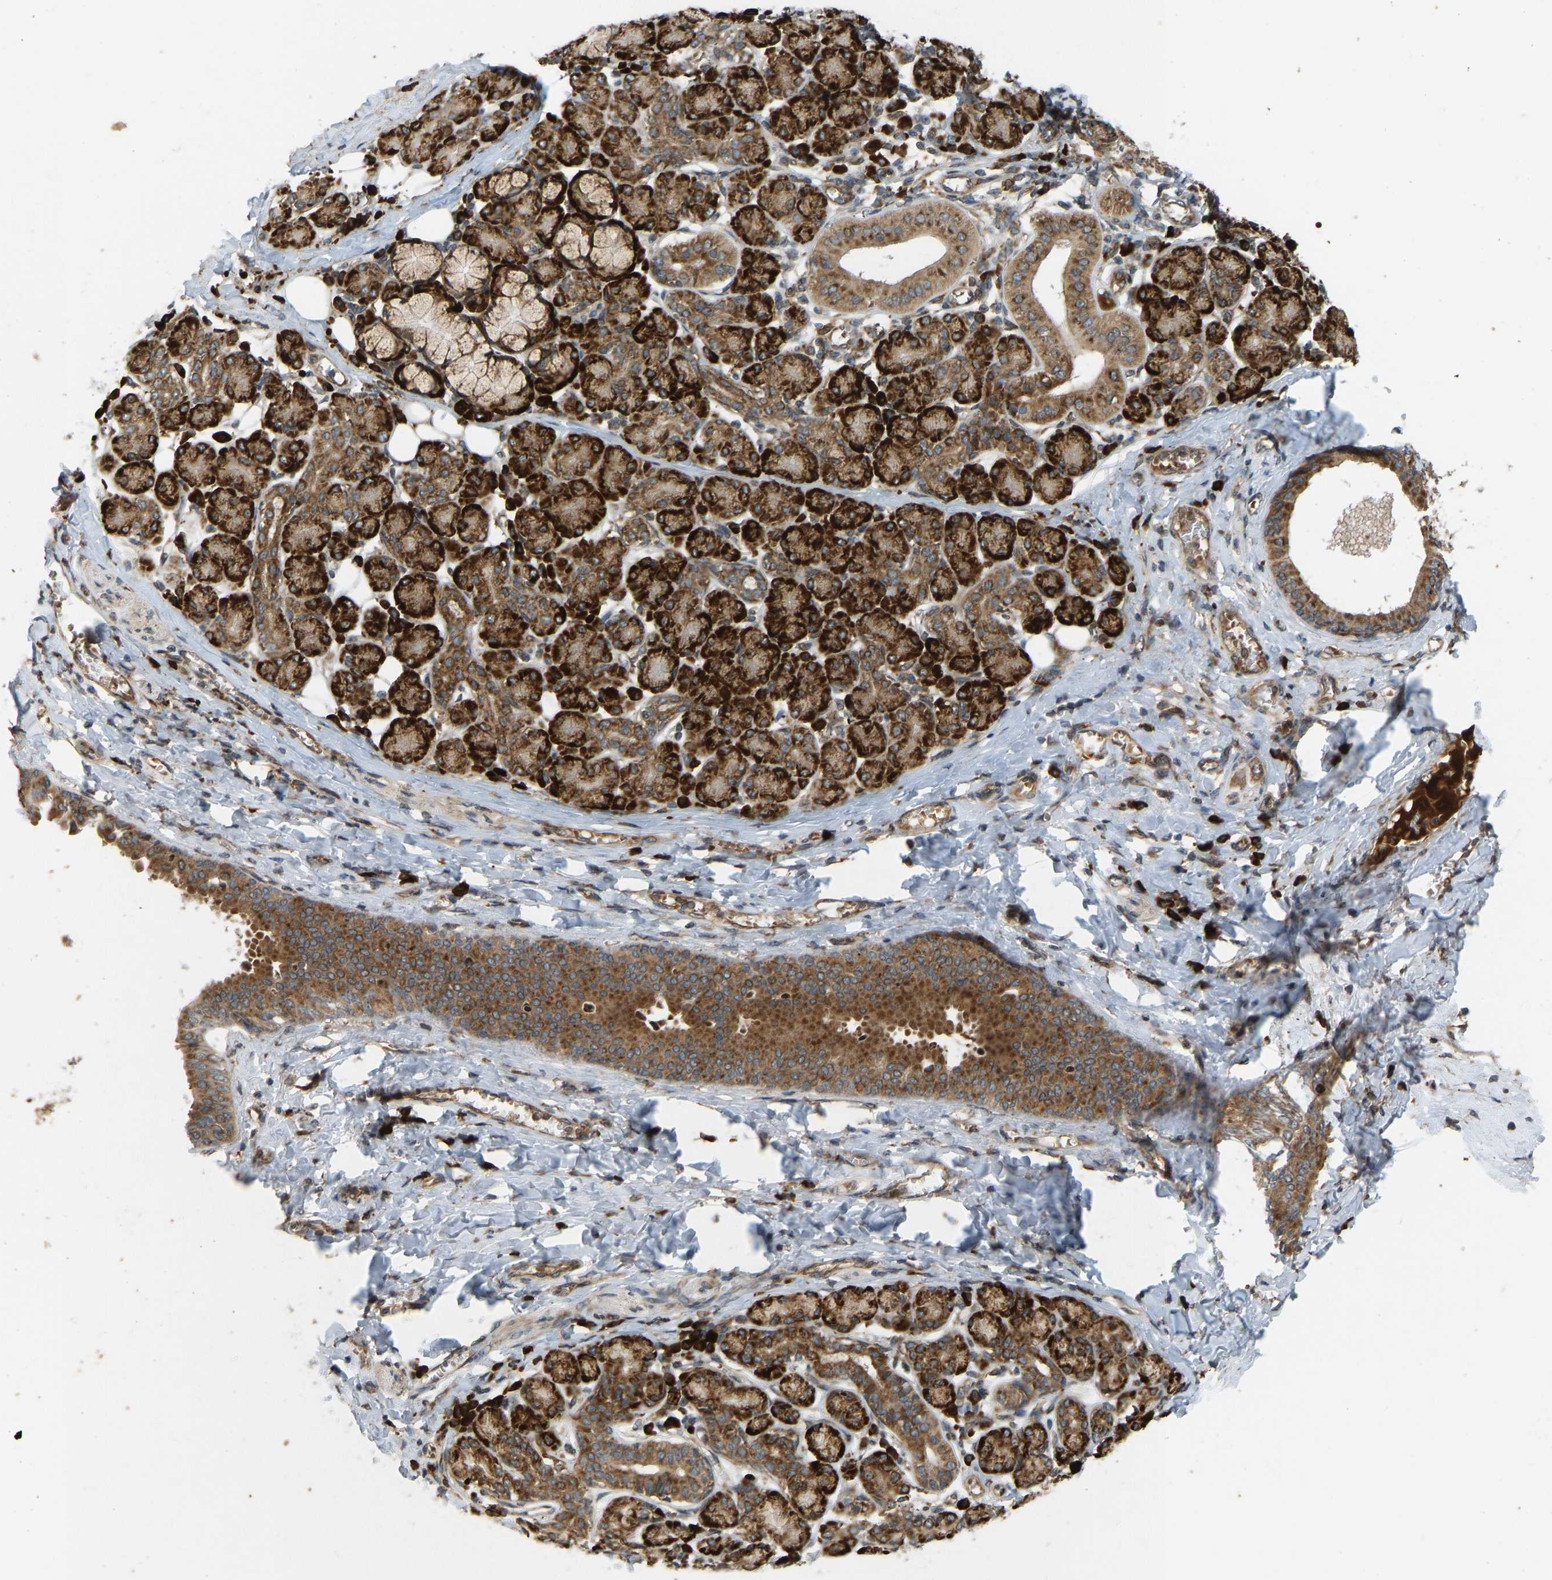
{"staining": {"intensity": "strong", "quantity": ">75%", "location": "cytoplasmic/membranous"}, "tissue": "salivary gland", "cell_type": "Glandular cells", "image_type": "normal", "snomed": [{"axis": "morphology", "description": "Normal tissue, NOS"}, {"axis": "morphology", "description": "Inflammation, NOS"}, {"axis": "topography", "description": "Lymph node"}, {"axis": "topography", "description": "Salivary gland"}], "caption": "Immunohistochemical staining of normal salivary gland demonstrates high levels of strong cytoplasmic/membranous staining in about >75% of glandular cells. (Brightfield microscopy of DAB IHC at high magnification).", "gene": "RPN2", "patient": {"sex": "male", "age": 3}}